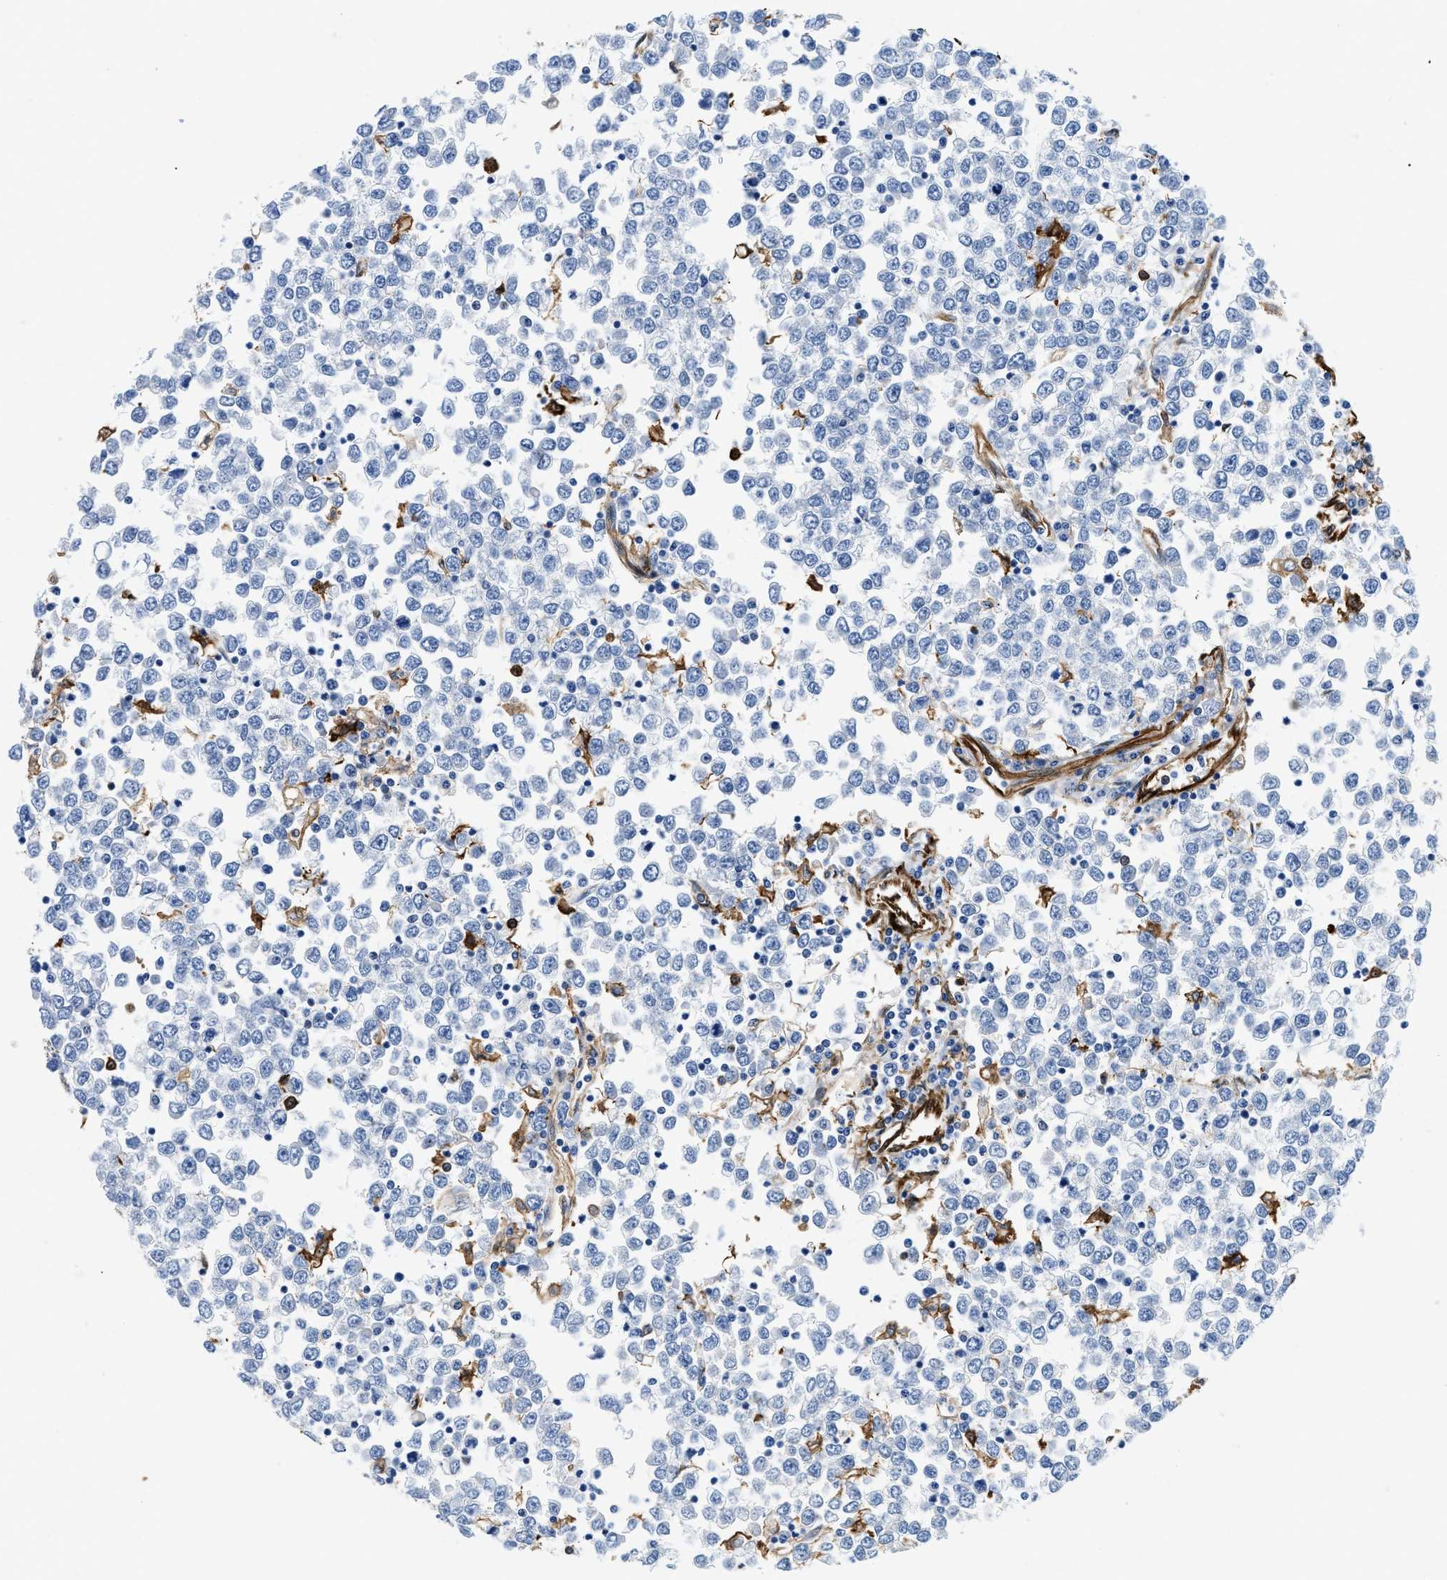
{"staining": {"intensity": "negative", "quantity": "none", "location": "none"}, "tissue": "testis cancer", "cell_type": "Tumor cells", "image_type": "cancer", "snomed": [{"axis": "morphology", "description": "Seminoma, NOS"}, {"axis": "topography", "description": "Testis"}], "caption": "A high-resolution photomicrograph shows IHC staining of testis seminoma, which shows no significant positivity in tumor cells.", "gene": "GSN", "patient": {"sex": "male", "age": 65}}